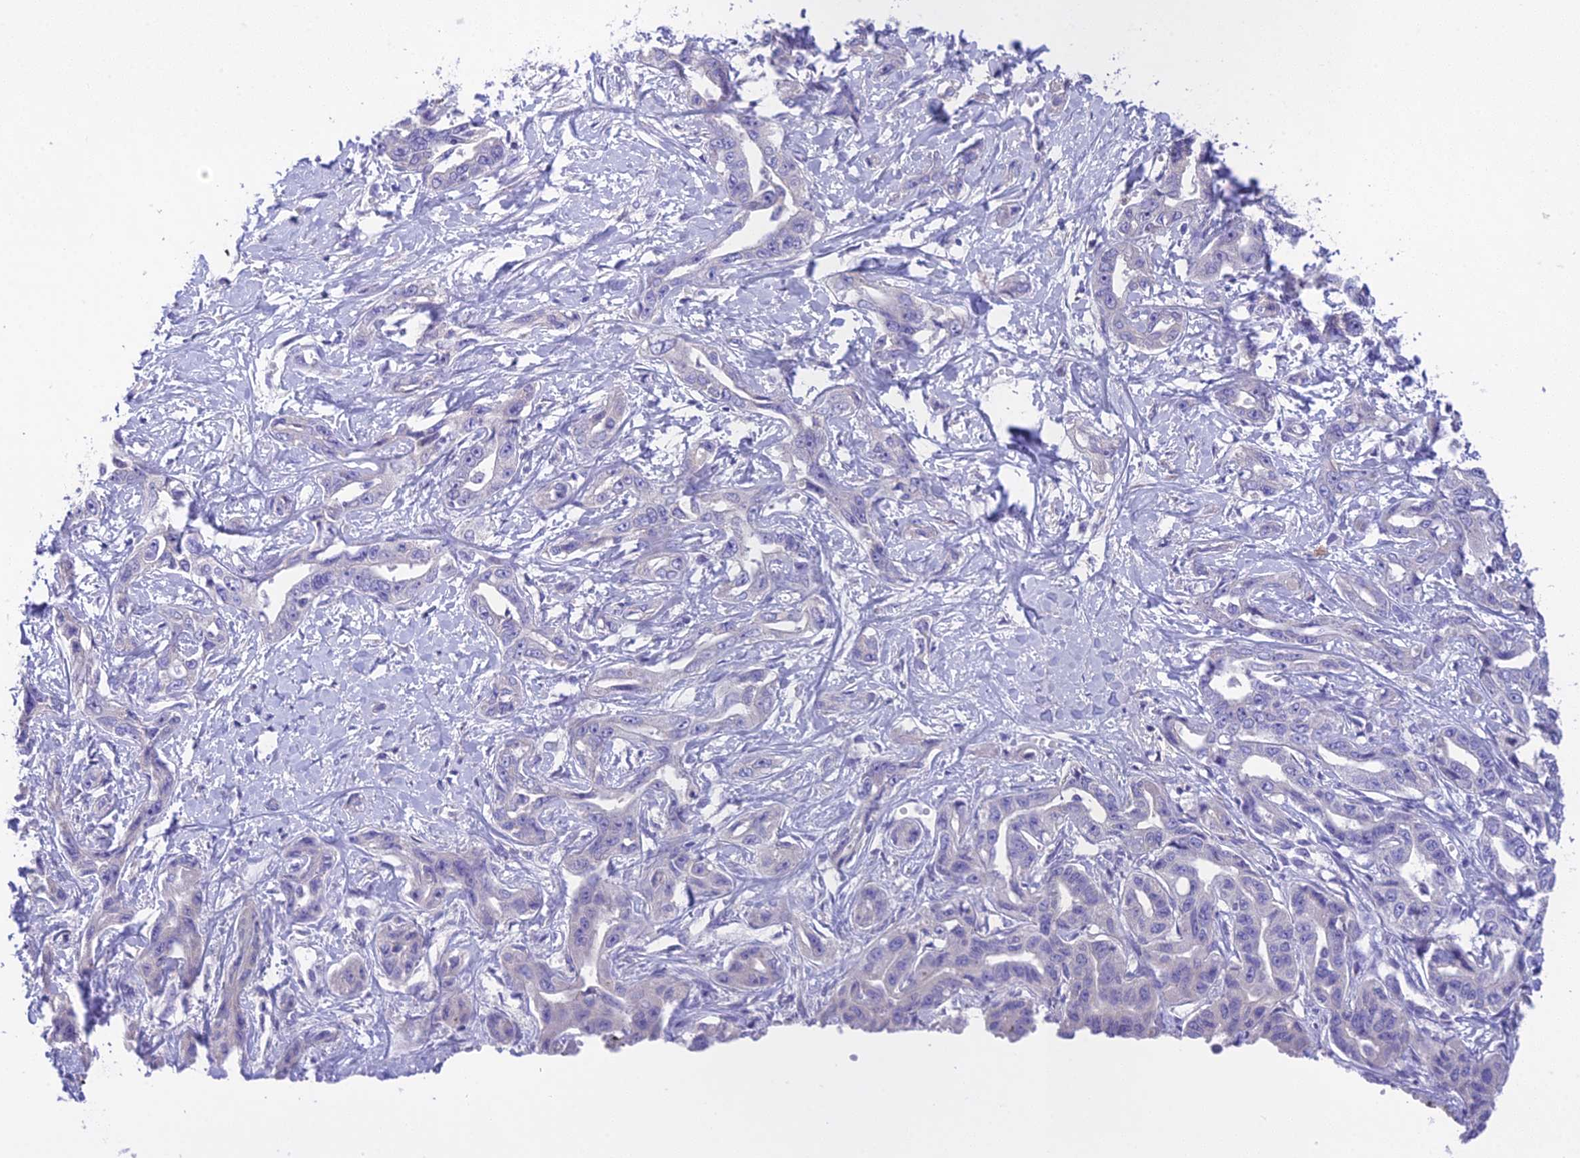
{"staining": {"intensity": "negative", "quantity": "none", "location": "none"}, "tissue": "liver cancer", "cell_type": "Tumor cells", "image_type": "cancer", "snomed": [{"axis": "morphology", "description": "Cholangiocarcinoma"}, {"axis": "topography", "description": "Liver"}], "caption": "Human liver cancer stained for a protein using immunohistochemistry (IHC) demonstrates no staining in tumor cells.", "gene": "KIAA0408", "patient": {"sex": "male", "age": 59}}